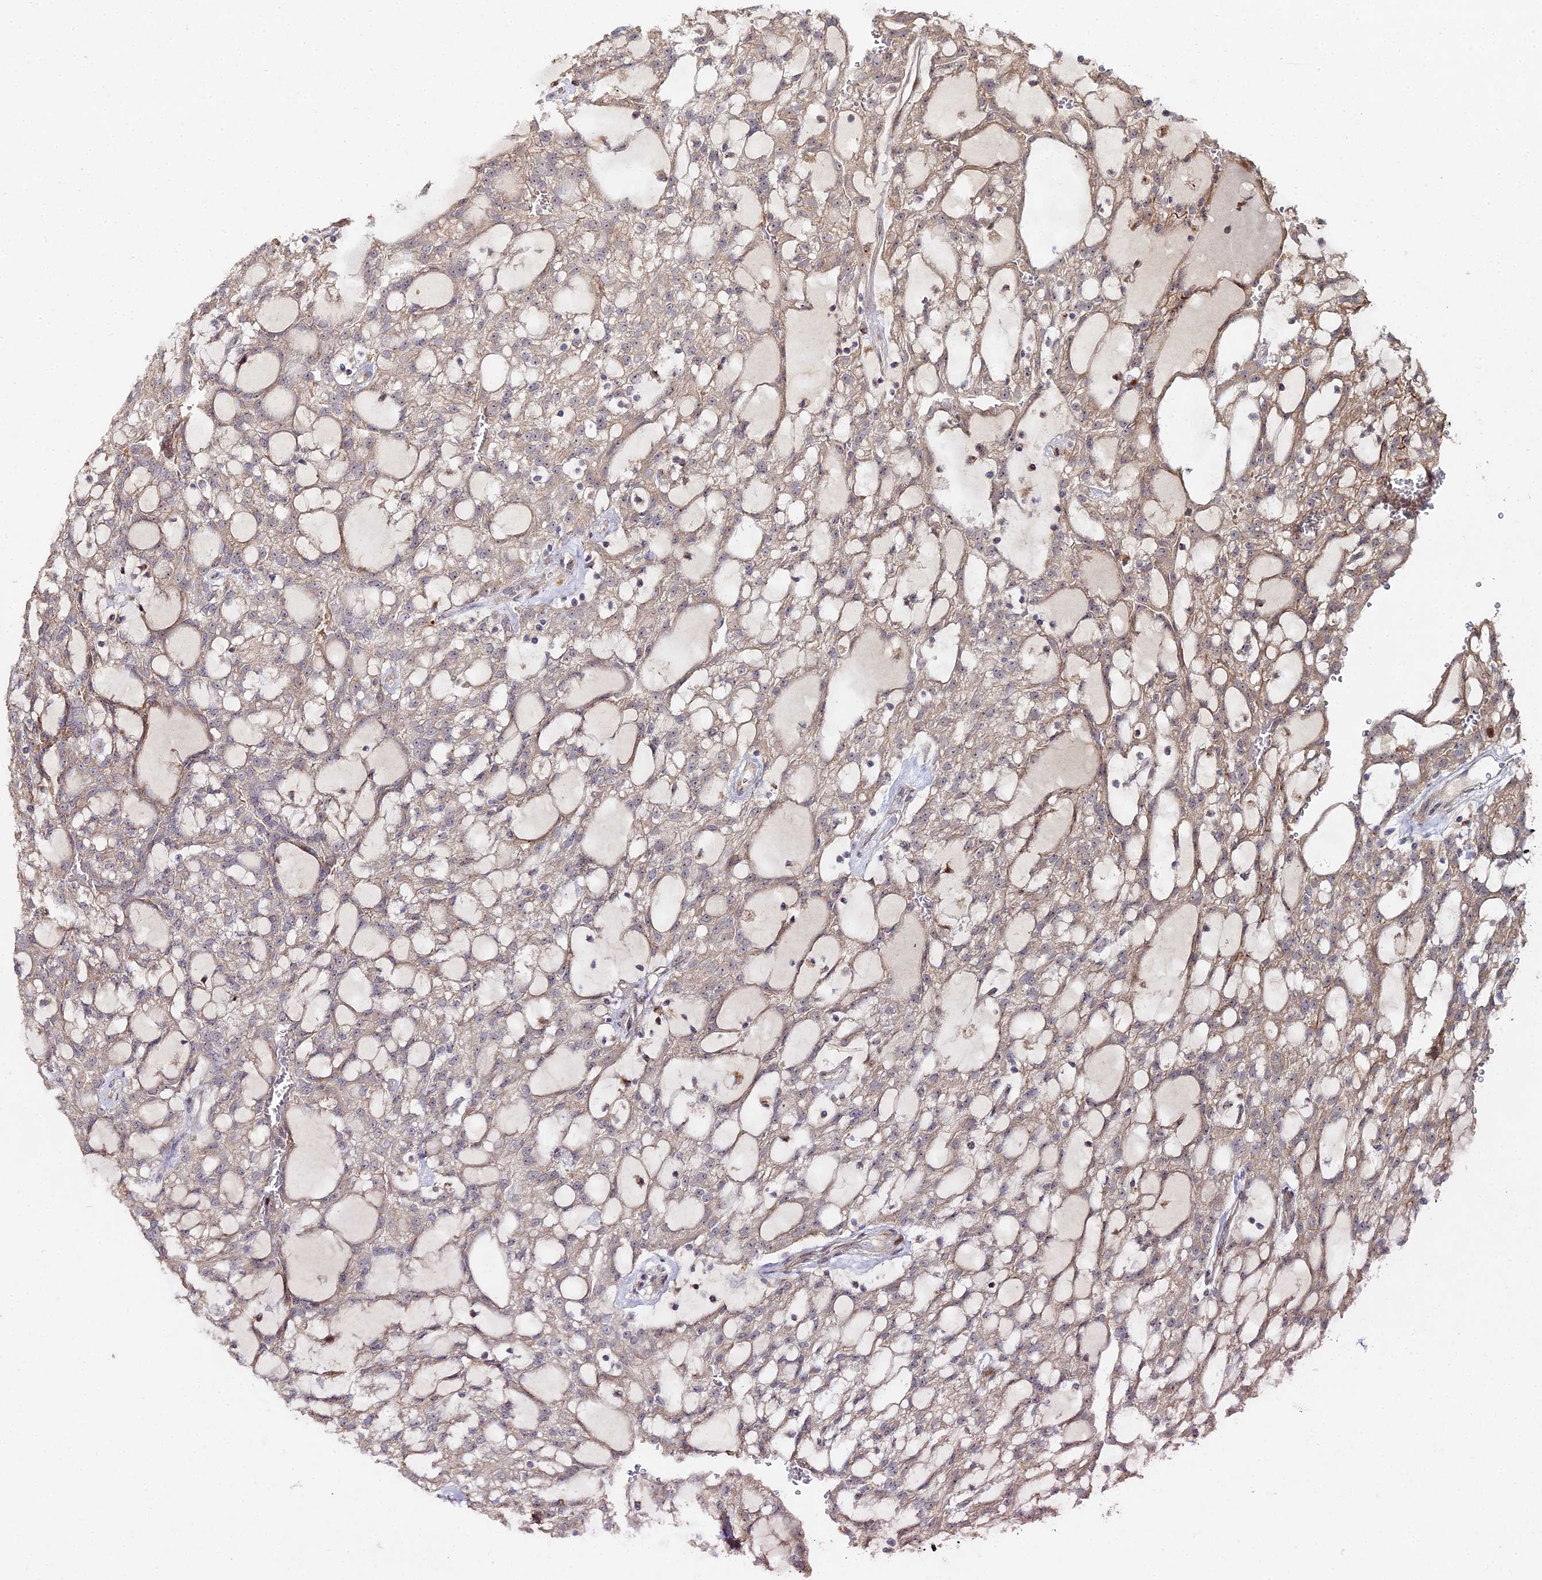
{"staining": {"intensity": "weak", "quantity": ">75%", "location": "cytoplasmic/membranous"}, "tissue": "renal cancer", "cell_type": "Tumor cells", "image_type": "cancer", "snomed": [{"axis": "morphology", "description": "Adenocarcinoma, NOS"}, {"axis": "topography", "description": "Kidney"}], "caption": "Human adenocarcinoma (renal) stained with a brown dye reveals weak cytoplasmic/membranous positive expression in about >75% of tumor cells.", "gene": "SGMS1", "patient": {"sex": "male", "age": 63}}